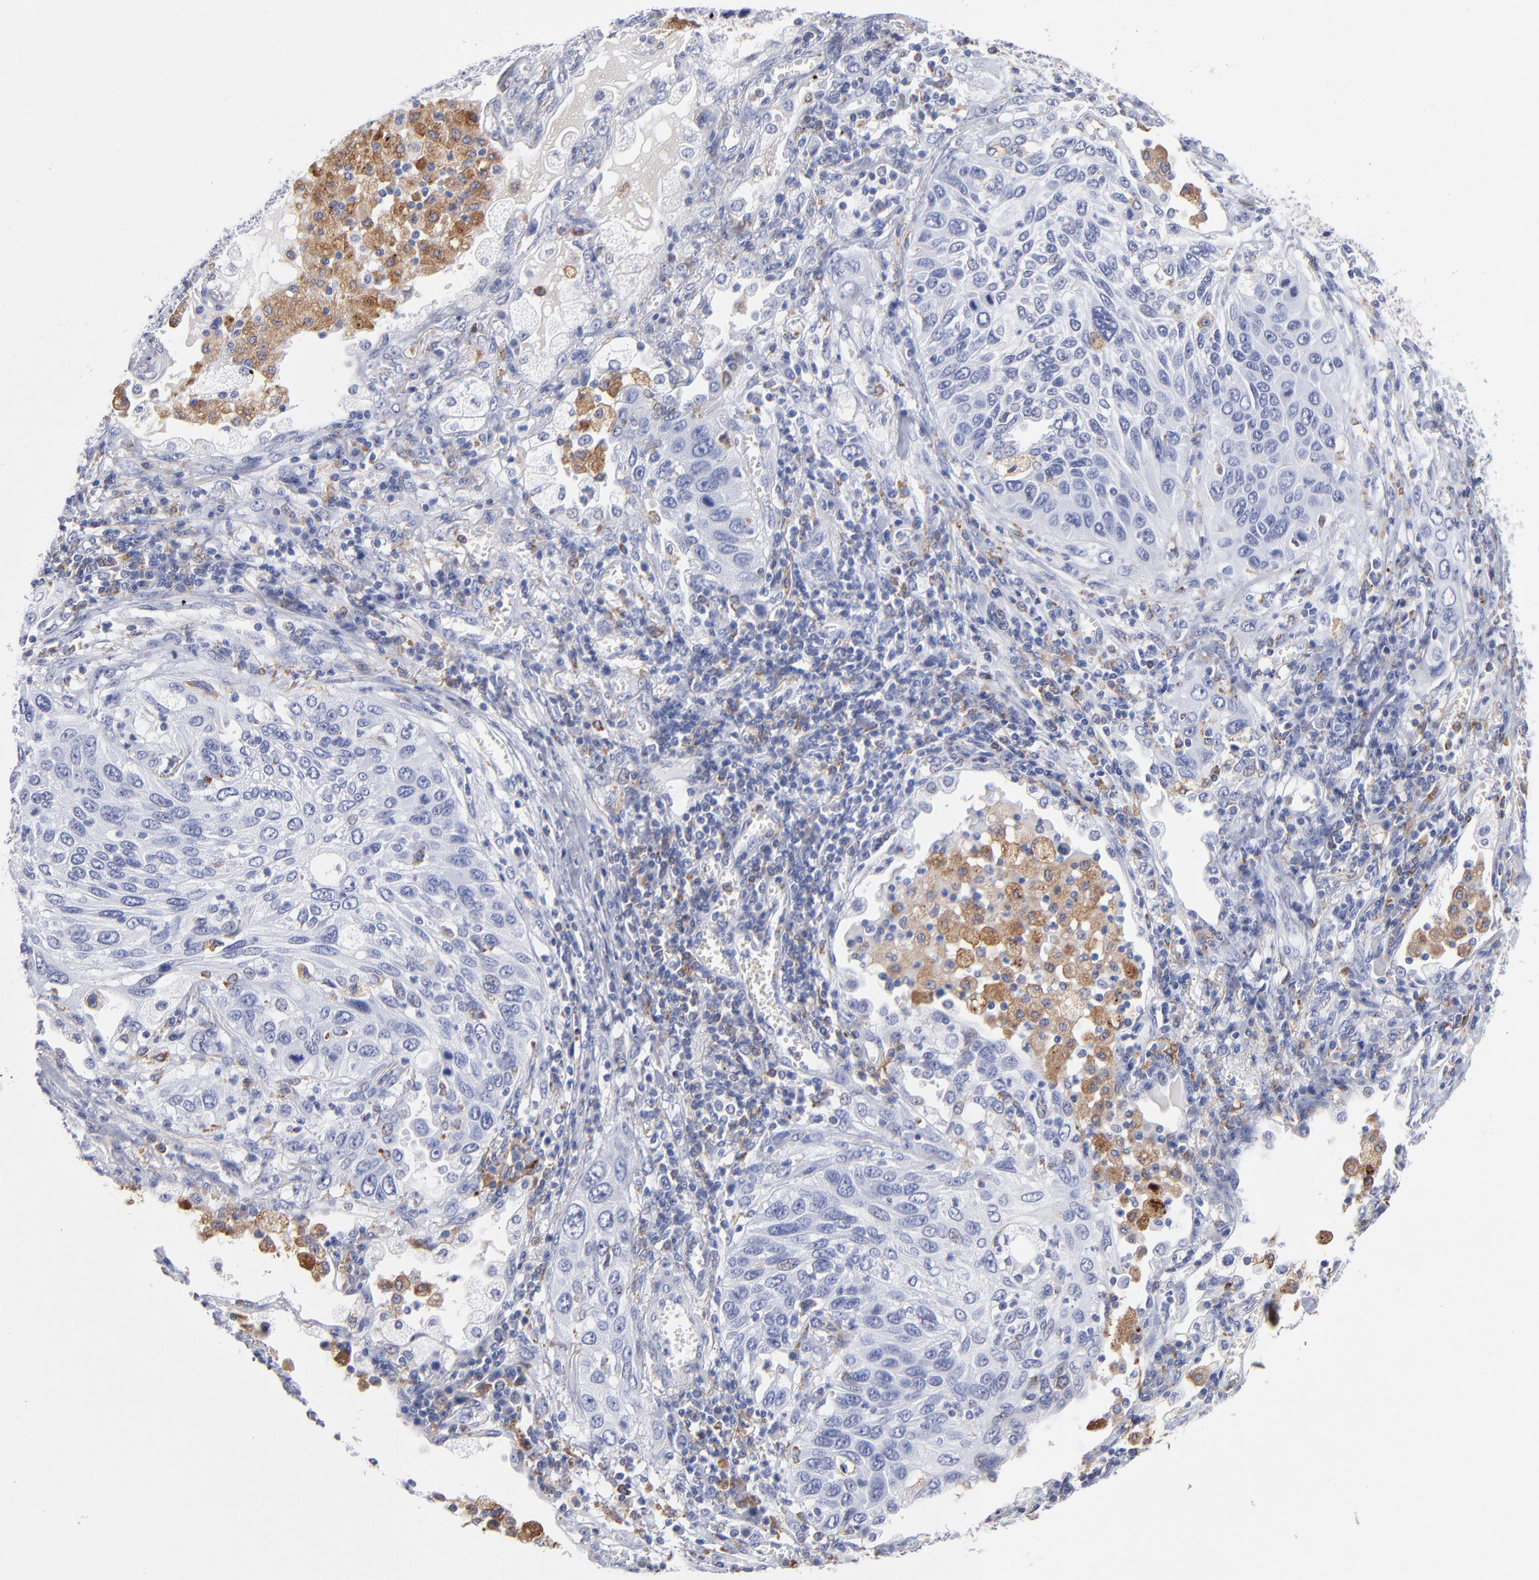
{"staining": {"intensity": "negative", "quantity": "none", "location": "none"}, "tissue": "lung cancer", "cell_type": "Tumor cells", "image_type": "cancer", "snomed": [{"axis": "morphology", "description": "Squamous cell carcinoma, NOS"}, {"axis": "topography", "description": "Lung"}], "caption": "A micrograph of lung squamous cell carcinoma stained for a protein shows no brown staining in tumor cells.", "gene": "CD180", "patient": {"sex": "female", "age": 76}}